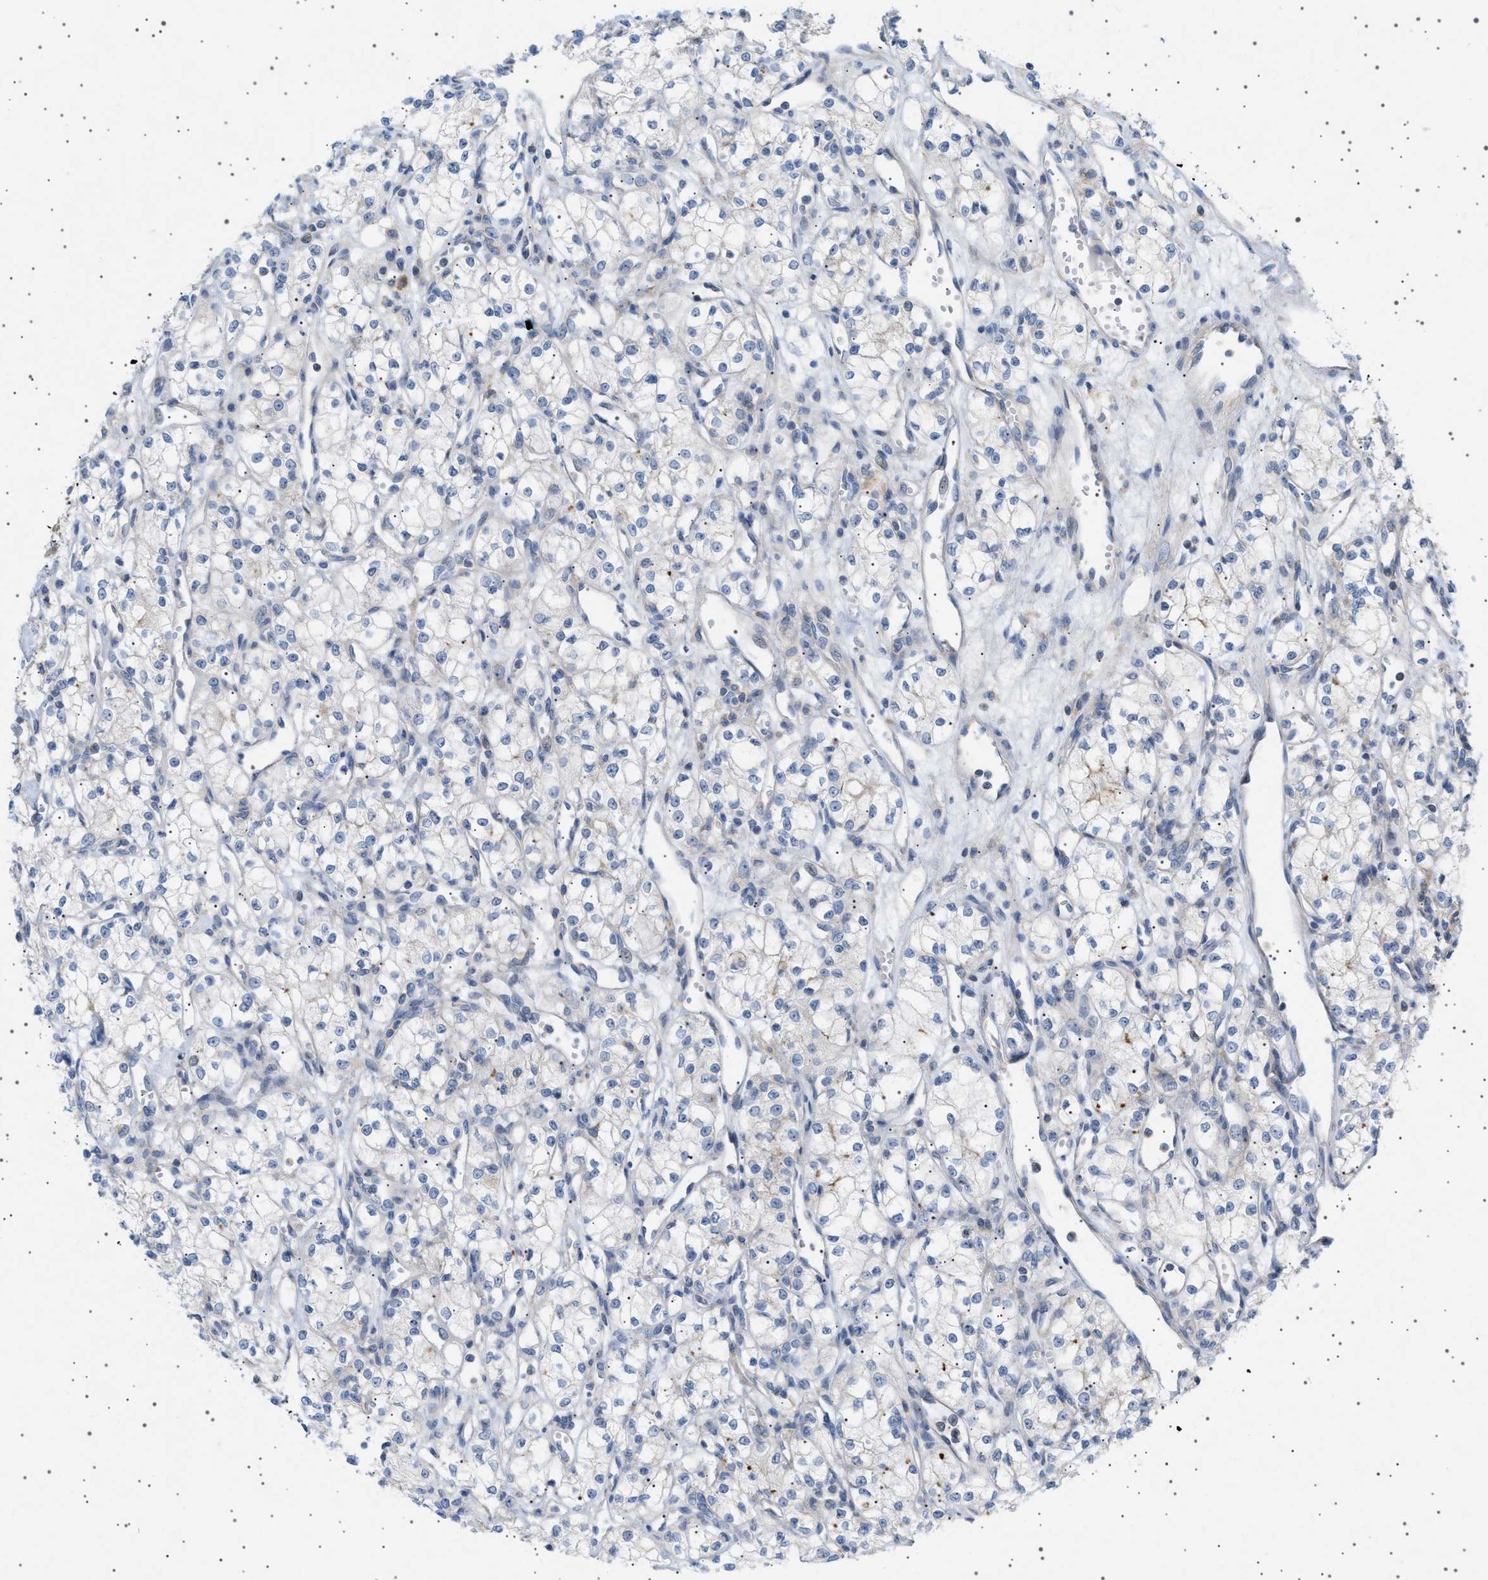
{"staining": {"intensity": "negative", "quantity": "none", "location": "none"}, "tissue": "renal cancer", "cell_type": "Tumor cells", "image_type": "cancer", "snomed": [{"axis": "morphology", "description": "Adenocarcinoma, NOS"}, {"axis": "topography", "description": "Kidney"}], "caption": "Tumor cells are negative for brown protein staining in renal cancer (adenocarcinoma). The staining is performed using DAB brown chromogen with nuclei counter-stained in using hematoxylin.", "gene": "ADCY10", "patient": {"sex": "male", "age": 59}}